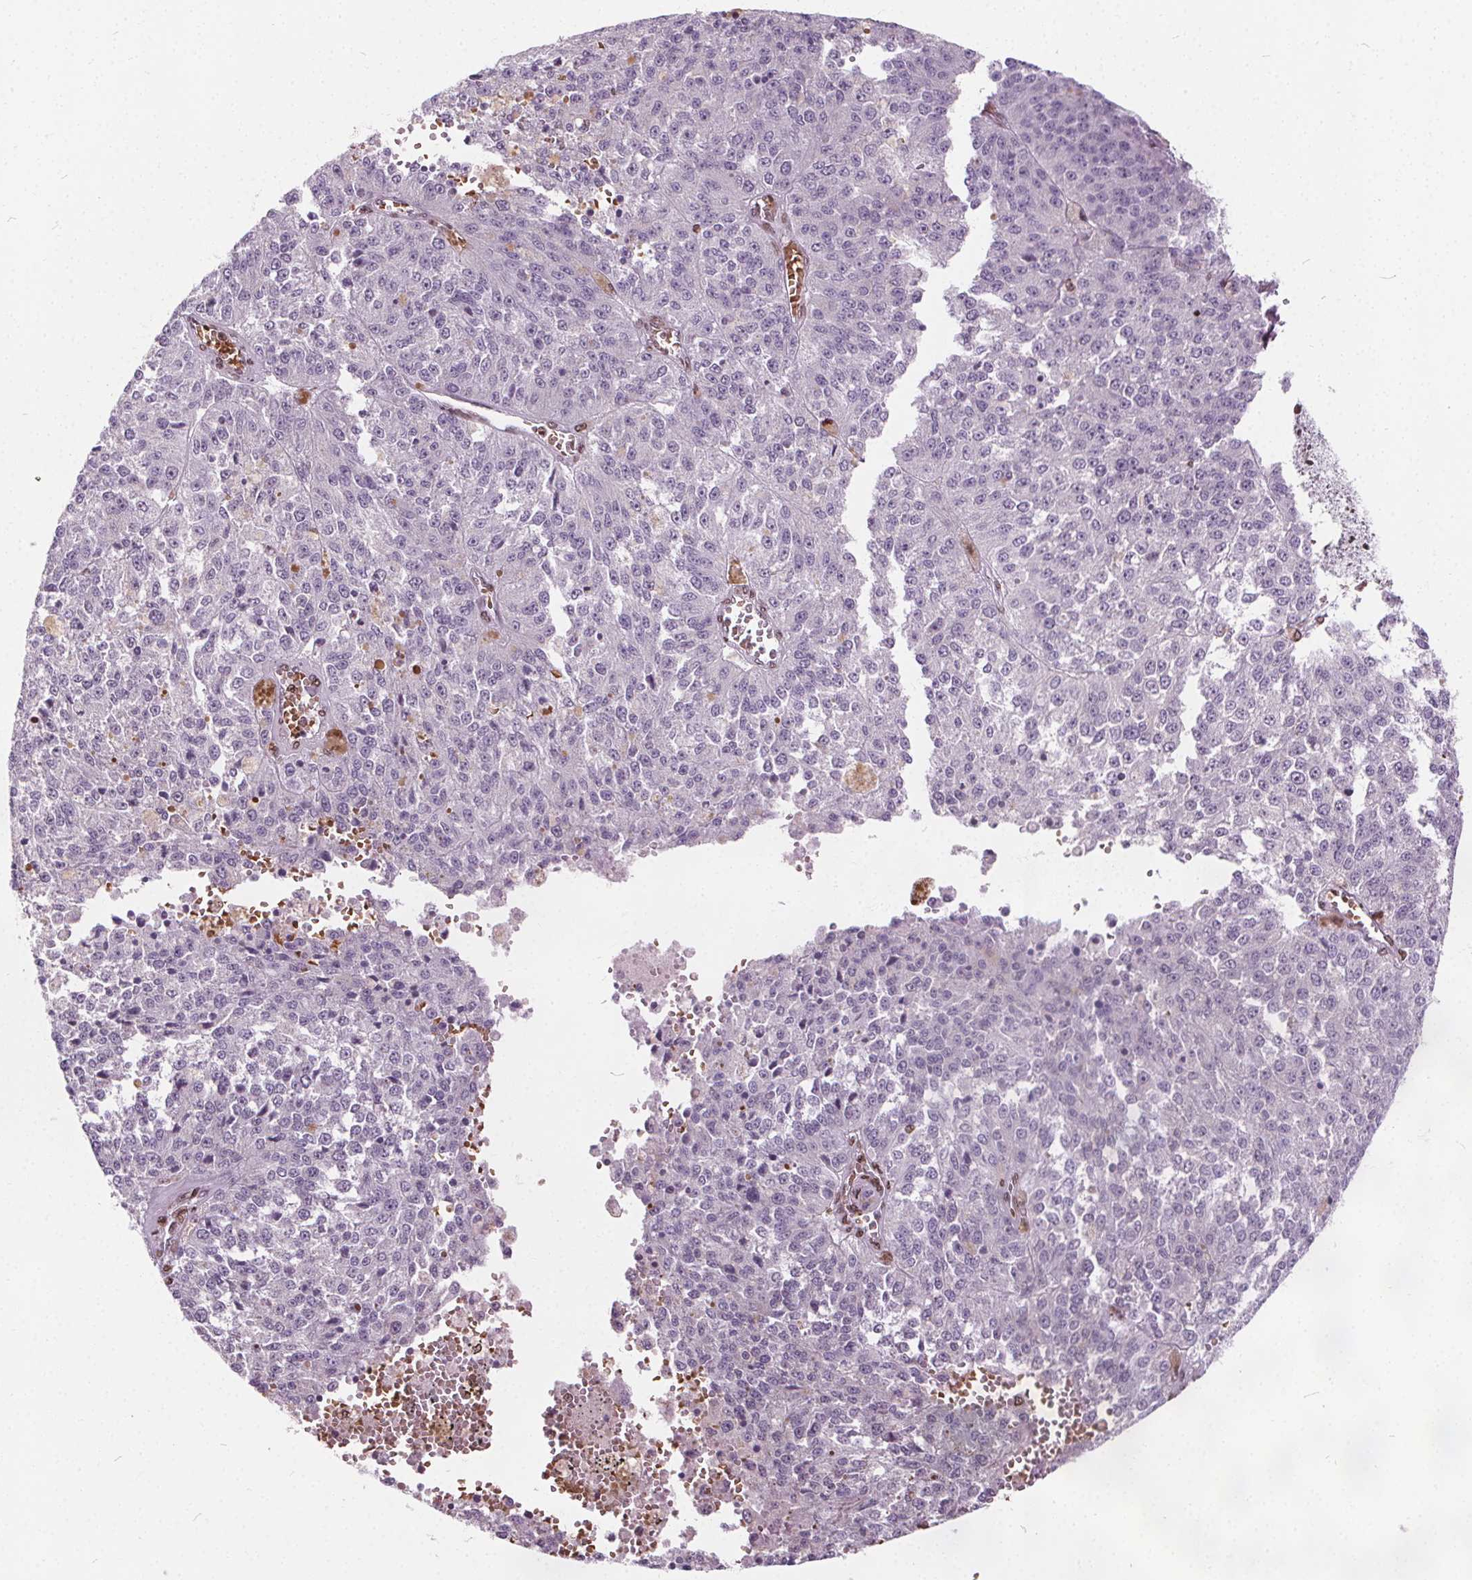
{"staining": {"intensity": "negative", "quantity": "none", "location": "none"}, "tissue": "melanoma", "cell_type": "Tumor cells", "image_type": "cancer", "snomed": [{"axis": "morphology", "description": "Malignant melanoma, Metastatic site"}, {"axis": "topography", "description": "Lymph node"}], "caption": "Protein analysis of malignant melanoma (metastatic site) demonstrates no significant staining in tumor cells.", "gene": "ISLR2", "patient": {"sex": "female", "age": 64}}